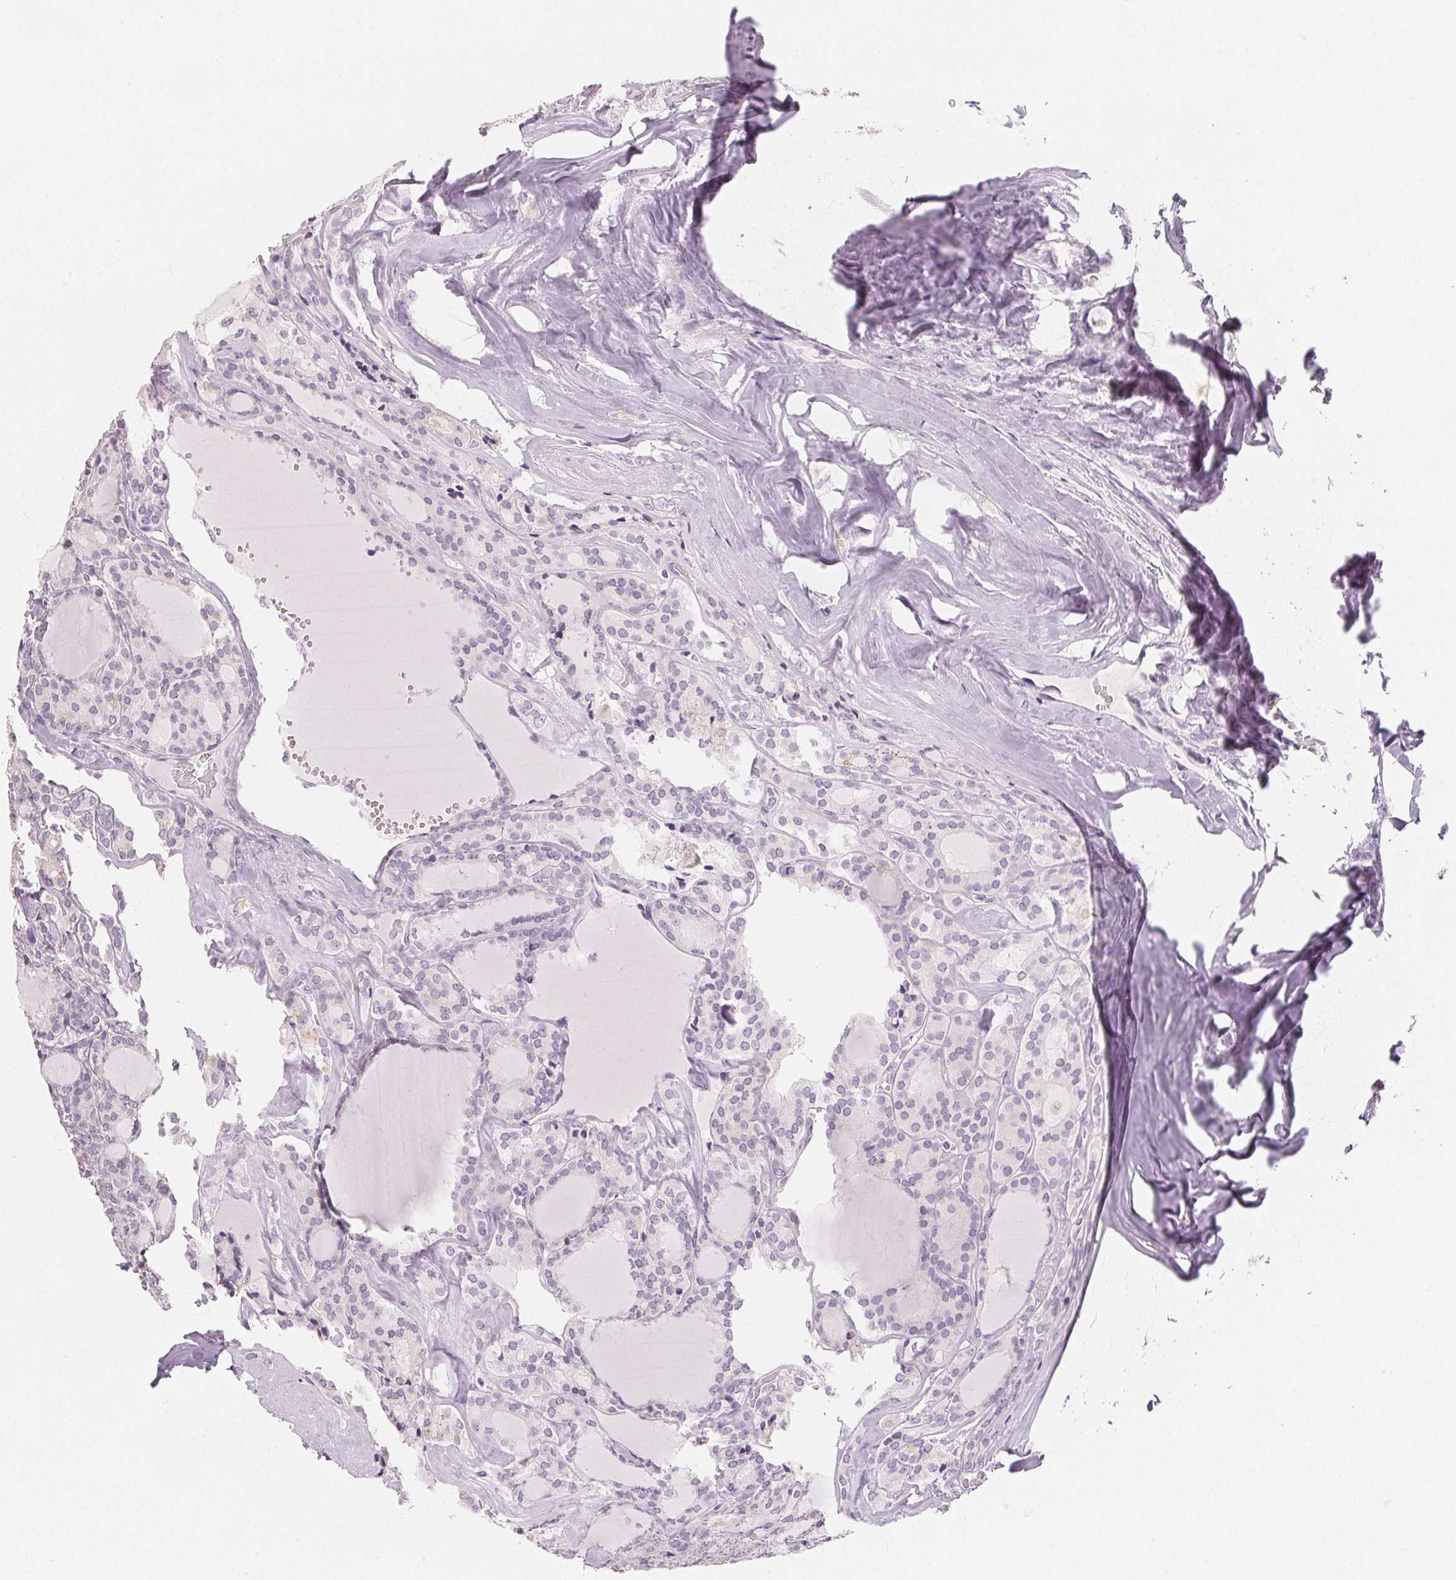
{"staining": {"intensity": "negative", "quantity": "none", "location": "none"}, "tissue": "thyroid cancer", "cell_type": "Tumor cells", "image_type": "cancer", "snomed": [{"axis": "morphology", "description": "Follicular adenoma carcinoma, NOS"}, {"axis": "topography", "description": "Thyroid gland"}], "caption": "Tumor cells show no significant protein expression in follicular adenoma carcinoma (thyroid).", "gene": "MIOX", "patient": {"sex": "male", "age": 74}}